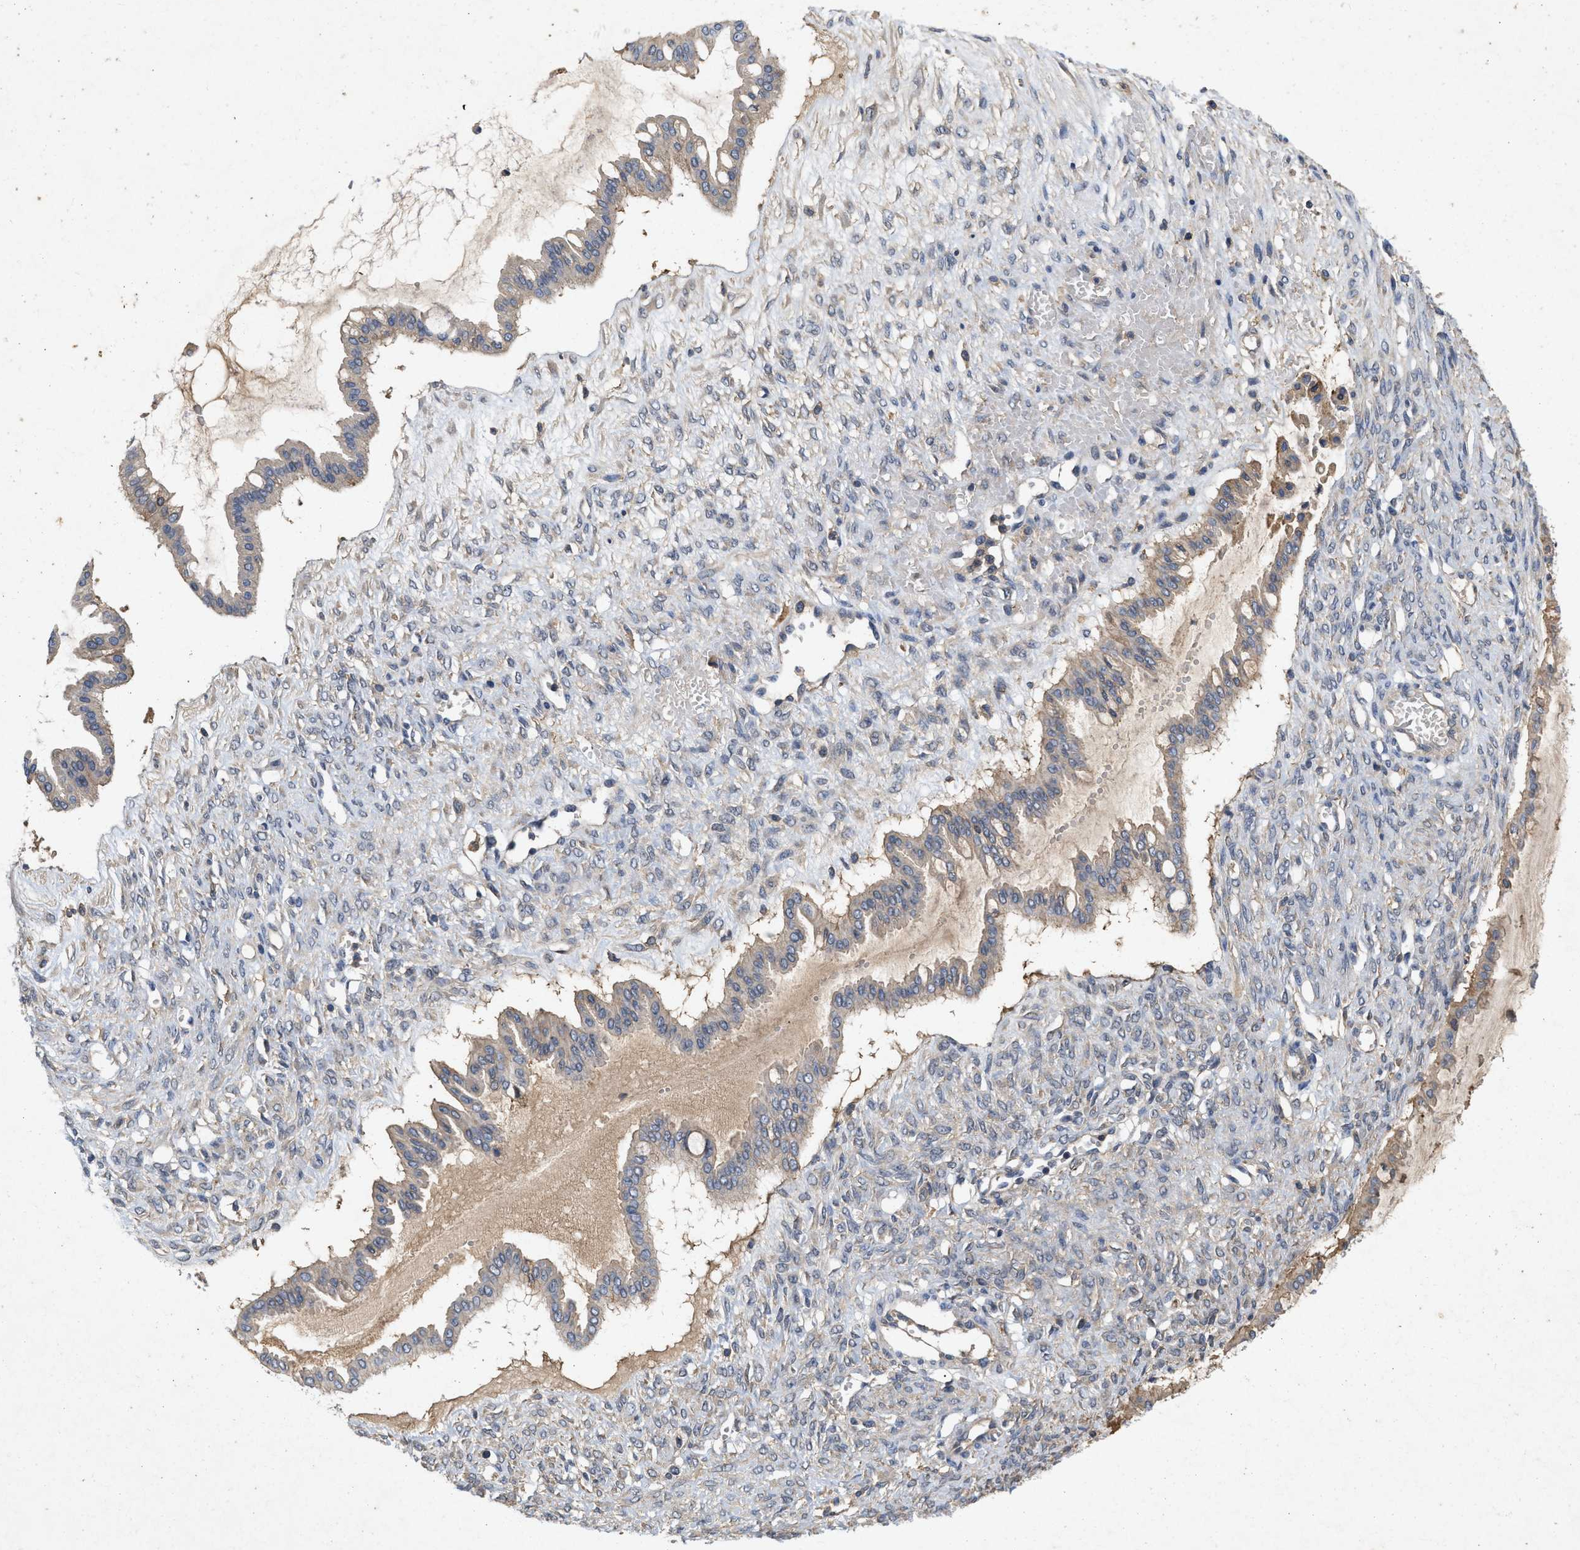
{"staining": {"intensity": "weak", "quantity": "<25%", "location": "cytoplasmic/membranous"}, "tissue": "ovarian cancer", "cell_type": "Tumor cells", "image_type": "cancer", "snomed": [{"axis": "morphology", "description": "Cystadenocarcinoma, mucinous, NOS"}, {"axis": "topography", "description": "Ovary"}], "caption": "An image of ovarian cancer (mucinous cystadenocarcinoma) stained for a protein displays no brown staining in tumor cells.", "gene": "LPAR2", "patient": {"sex": "female", "age": 73}}